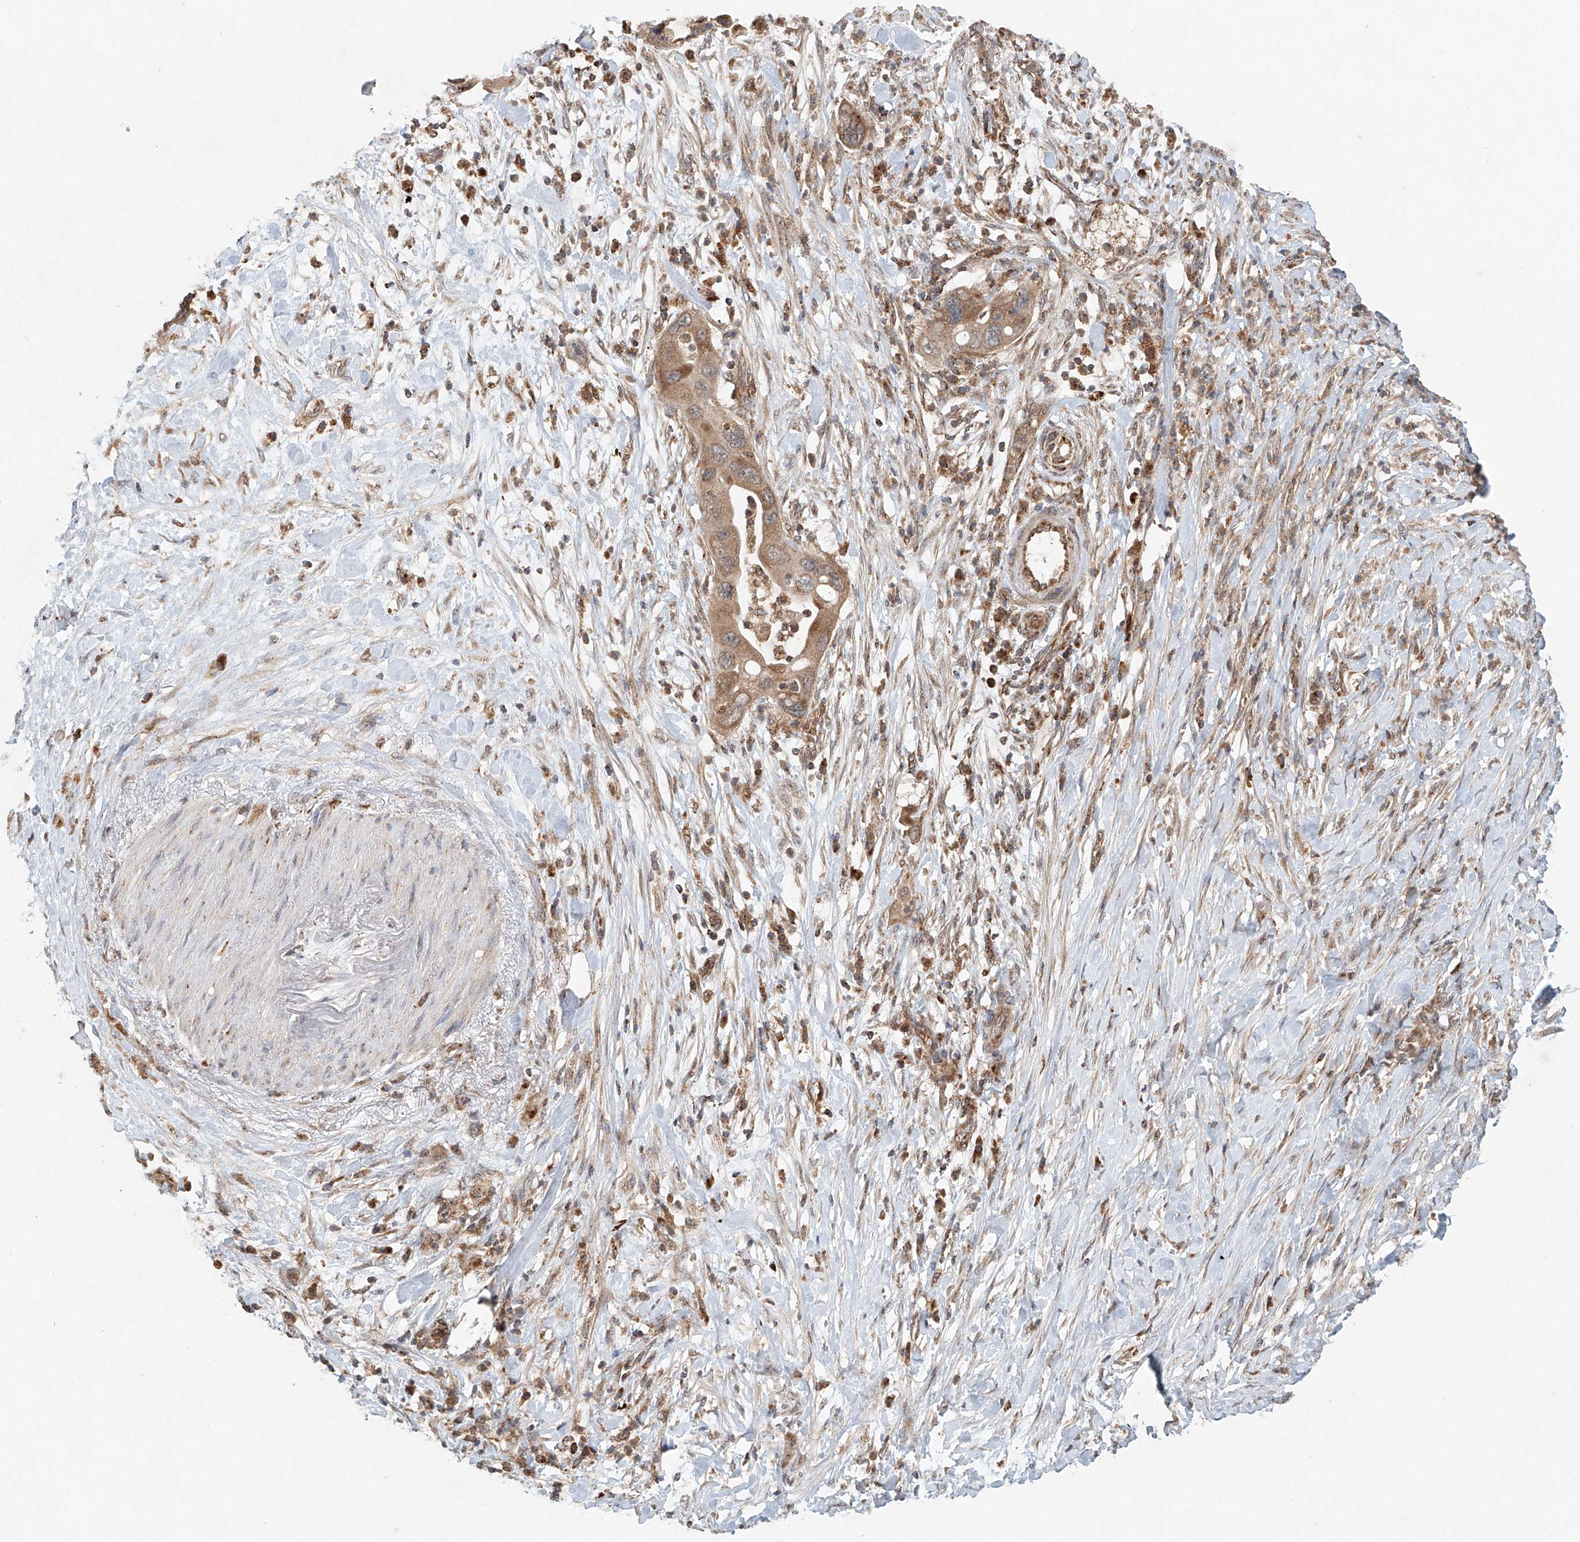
{"staining": {"intensity": "moderate", "quantity": ">75%", "location": "cytoplasmic/membranous"}, "tissue": "pancreatic cancer", "cell_type": "Tumor cells", "image_type": "cancer", "snomed": [{"axis": "morphology", "description": "Adenocarcinoma, NOS"}, {"axis": "topography", "description": "Pancreas"}], "caption": "Protein expression analysis of pancreatic adenocarcinoma shows moderate cytoplasmic/membranous positivity in about >75% of tumor cells.", "gene": "DCAF11", "patient": {"sex": "female", "age": 71}}